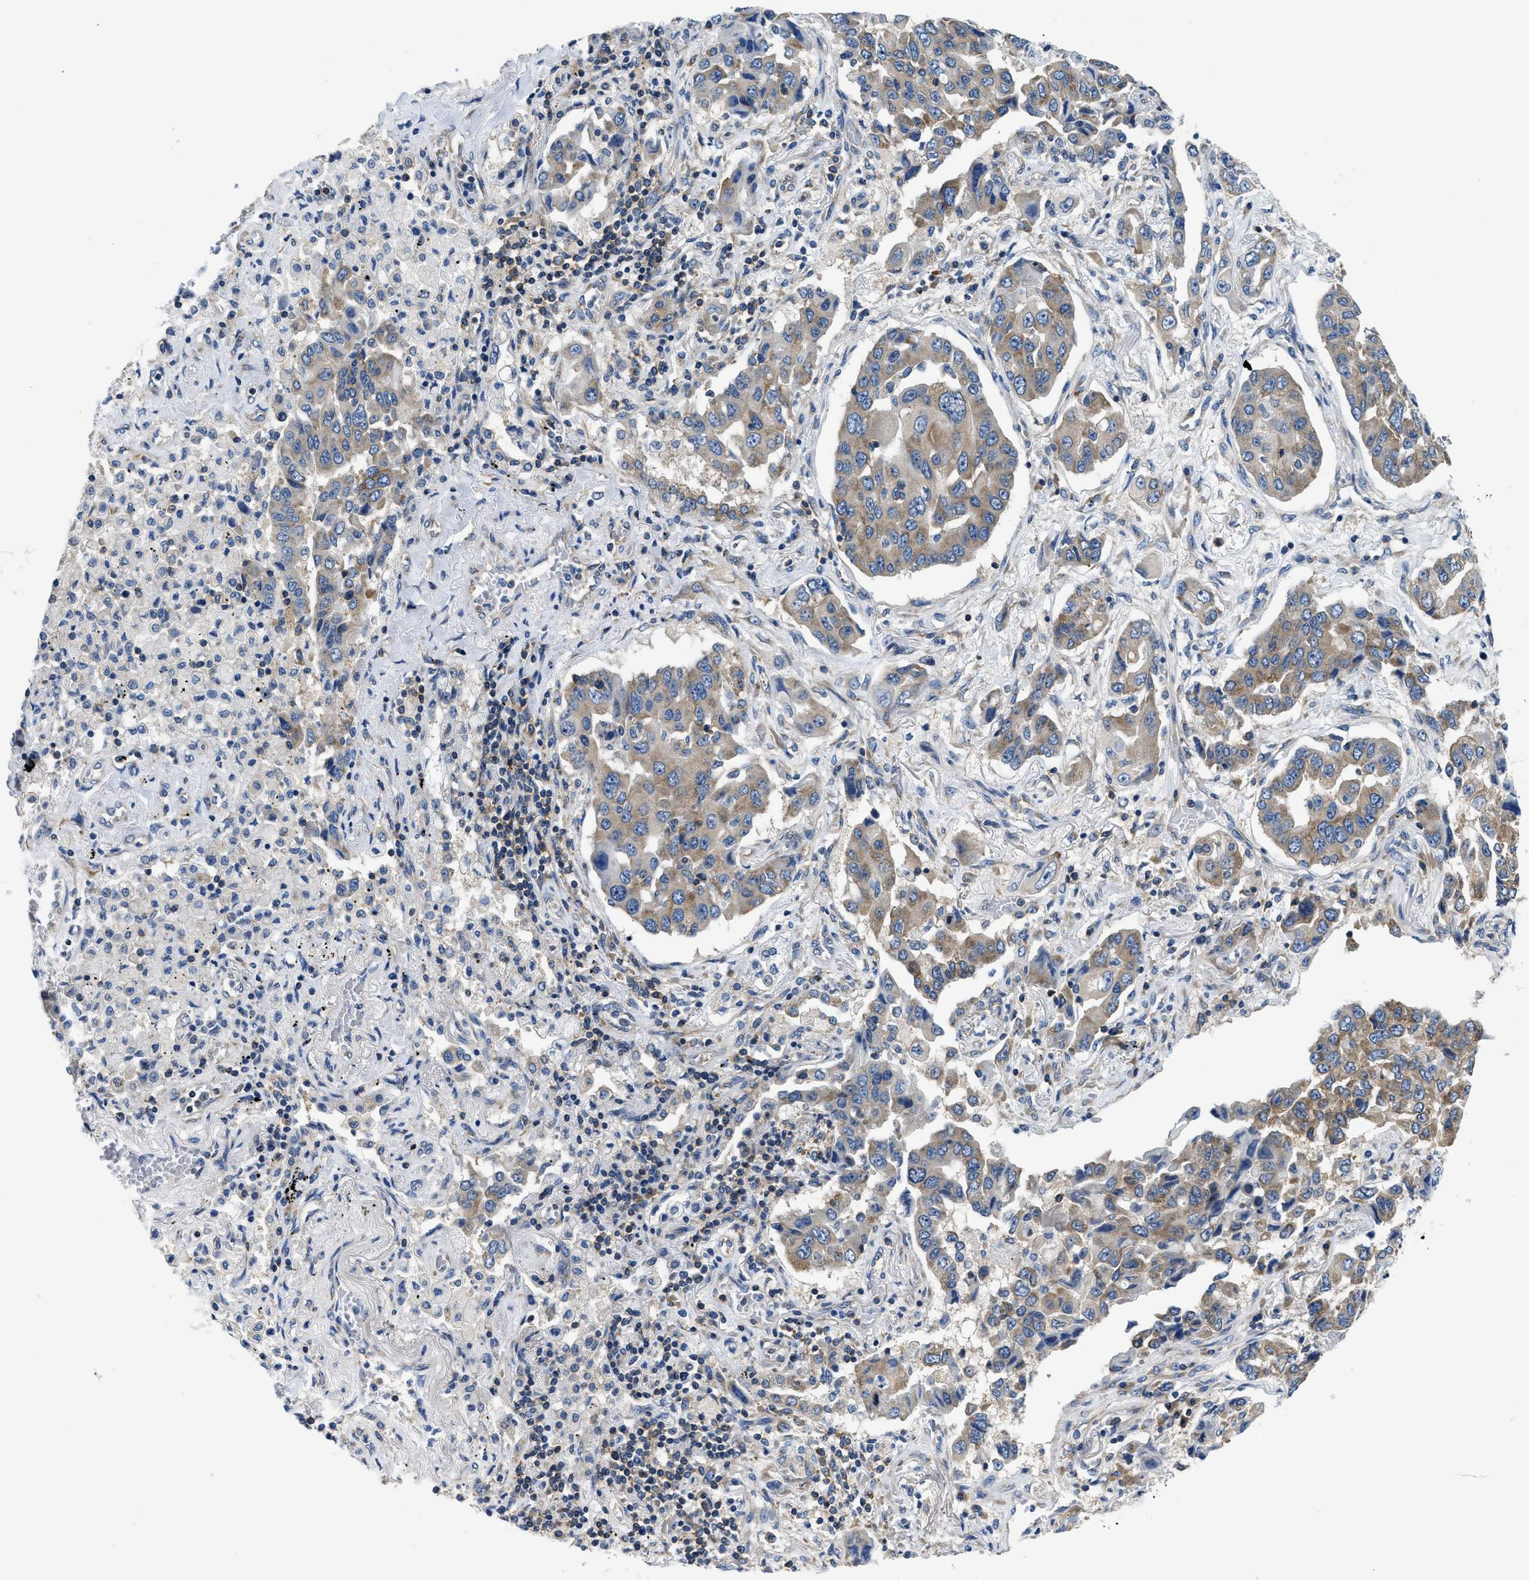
{"staining": {"intensity": "weak", "quantity": "25%-75%", "location": "cytoplasmic/membranous"}, "tissue": "lung cancer", "cell_type": "Tumor cells", "image_type": "cancer", "snomed": [{"axis": "morphology", "description": "Adenocarcinoma, NOS"}, {"axis": "topography", "description": "Lung"}], "caption": "Brown immunohistochemical staining in human lung cancer (adenocarcinoma) displays weak cytoplasmic/membranous expression in approximately 25%-75% of tumor cells.", "gene": "ABCF1", "patient": {"sex": "female", "age": 65}}